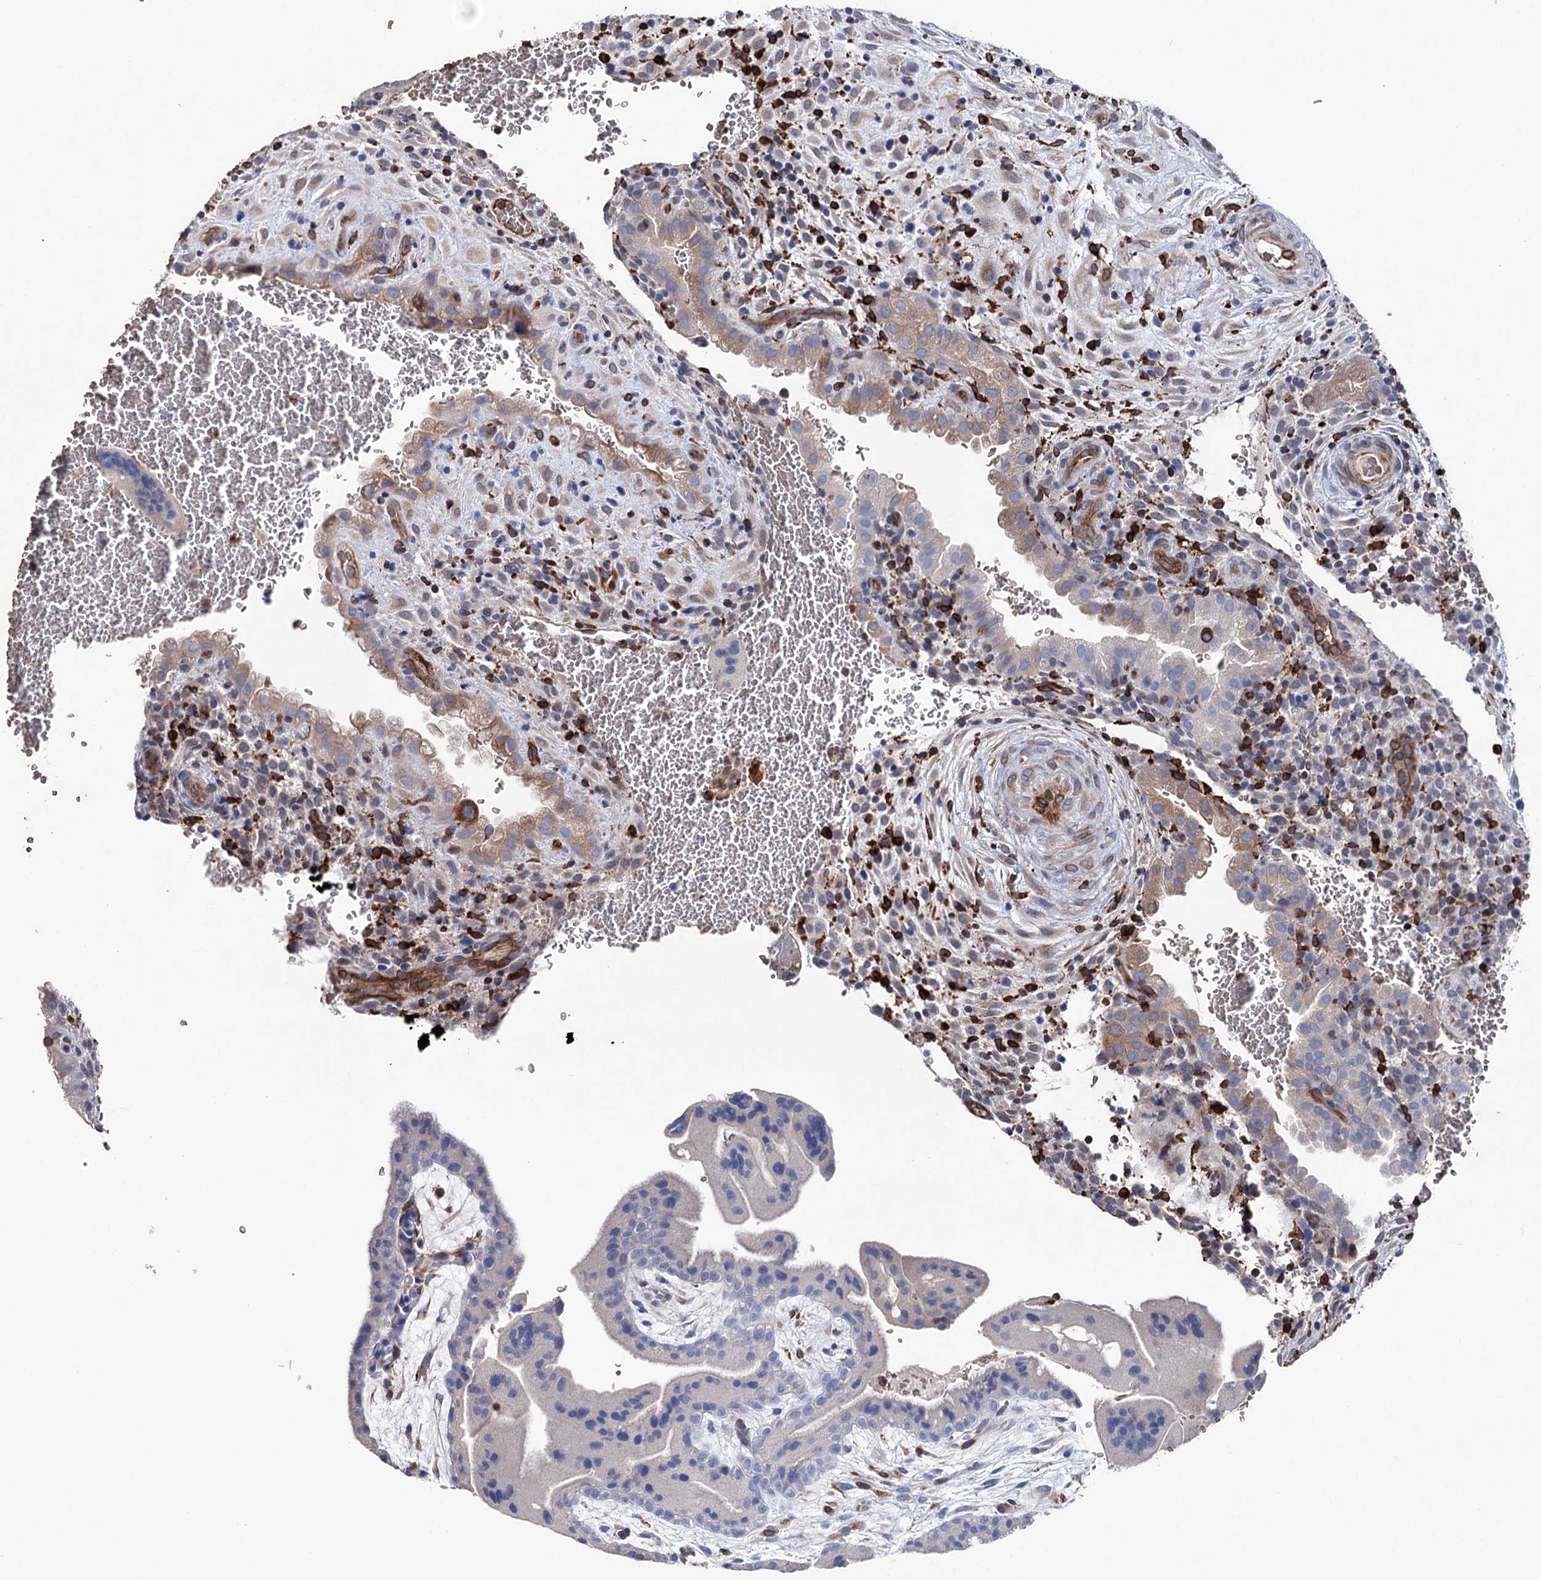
{"staining": {"intensity": "moderate", "quantity": "<25%", "location": "cytoplasmic/membranous"}, "tissue": "placenta", "cell_type": "Trophoblastic cells", "image_type": "normal", "snomed": [{"axis": "morphology", "description": "Normal tissue, NOS"}, {"axis": "topography", "description": "Placenta"}], "caption": "Immunohistochemistry histopathology image of normal placenta: human placenta stained using immunohistochemistry (IHC) exhibits low levels of moderate protein expression localized specifically in the cytoplasmic/membranous of trophoblastic cells, appearing as a cytoplasmic/membranous brown color.", "gene": "STING1", "patient": {"sex": "female", "age": 35}}